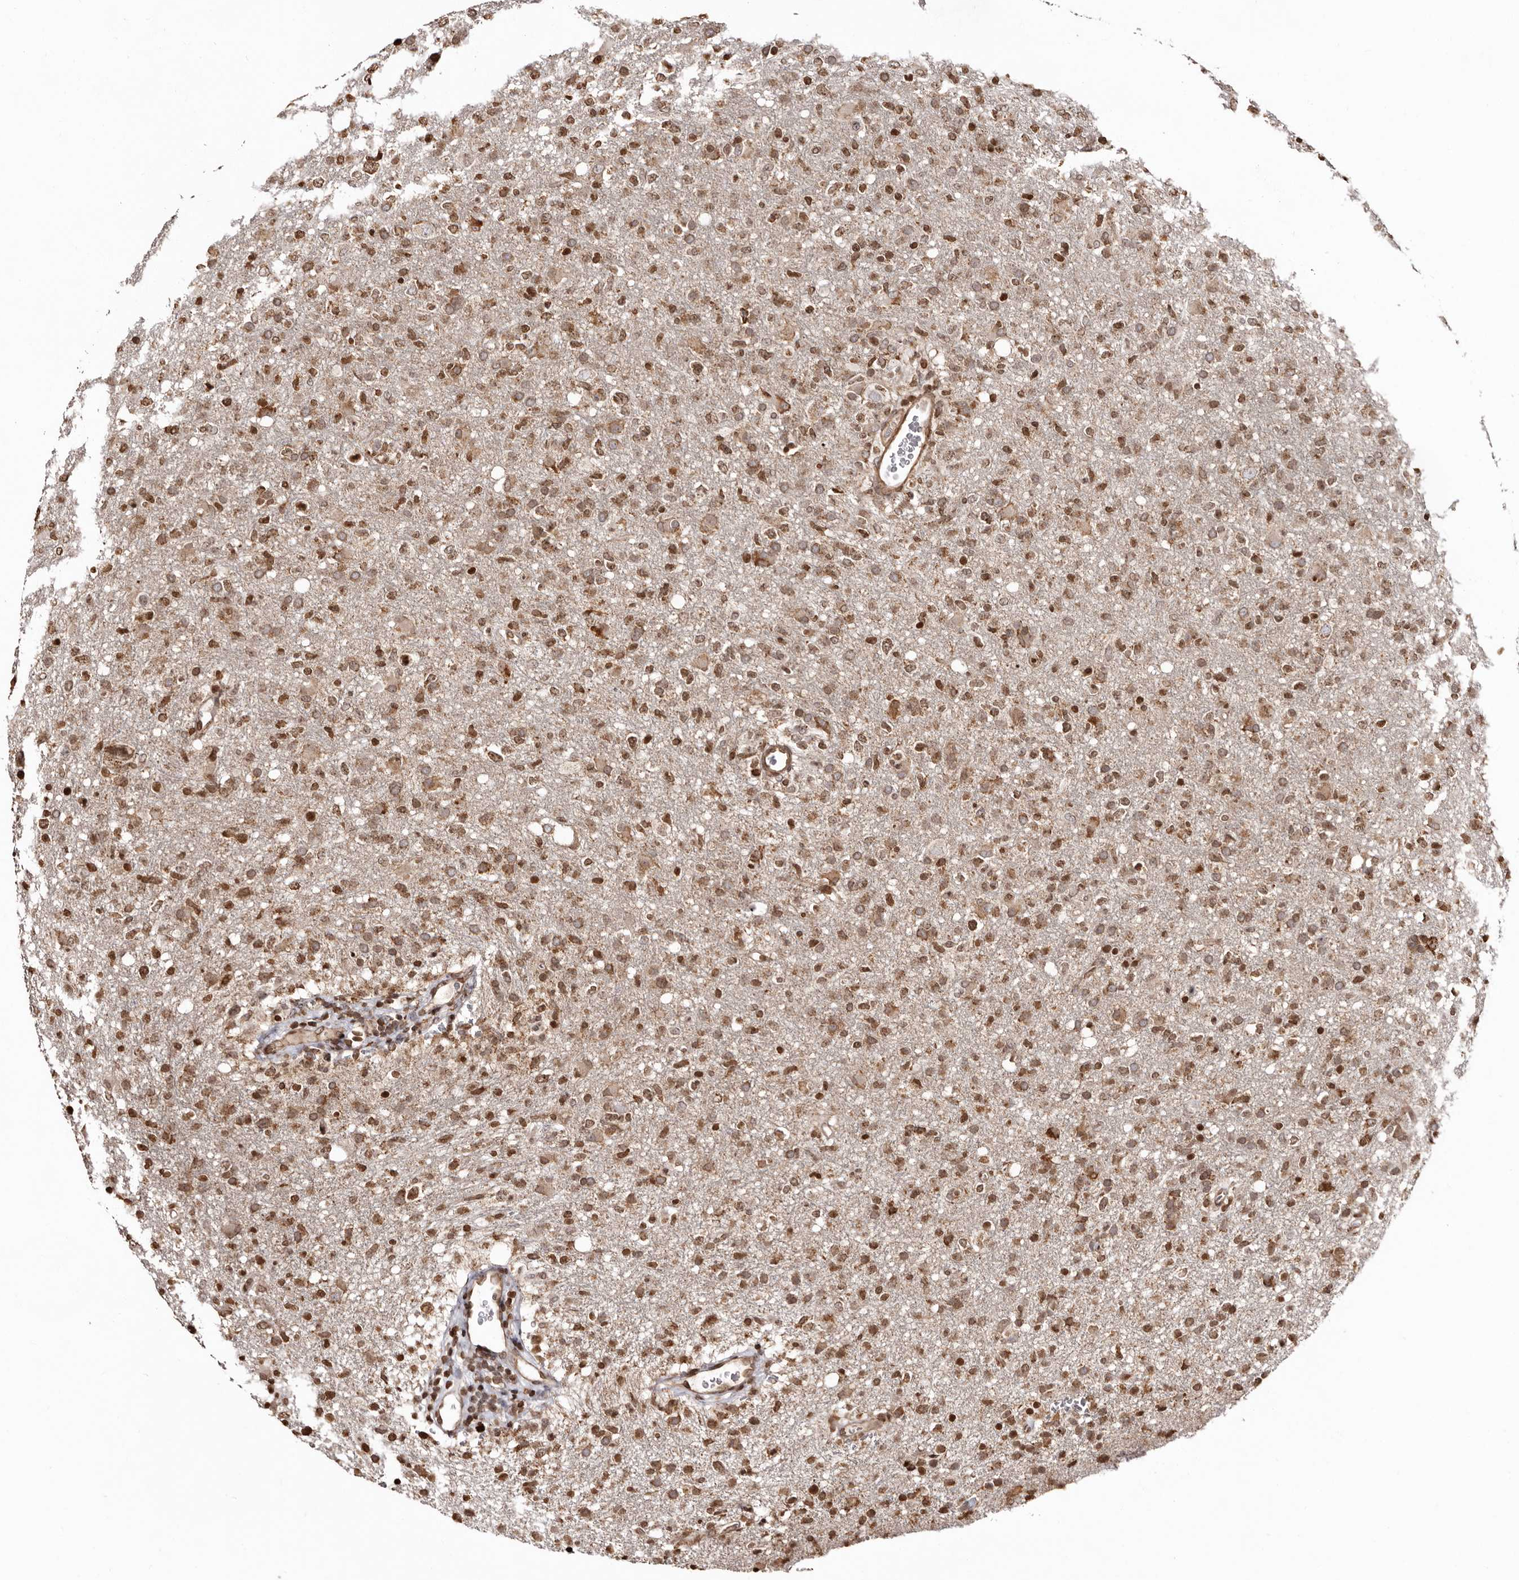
{"staining": {"intensity": "moderate", "quantity": ">75%", "location": "nuclear"}, "tissue": "glioma", "cell_type": "Tumor cells", "image_type": "cancer", "snomed": [{"axis": "morphology", "description": "Glioma, malignant, High grade"}, {"axis": "topography", "description": "Brain"}], "caption": "Human glioma stained with a protein marker reveals moderate staining in tumor cells.", "gene": "CCDC190", "patient": {"sex": "female", "age": 57}}